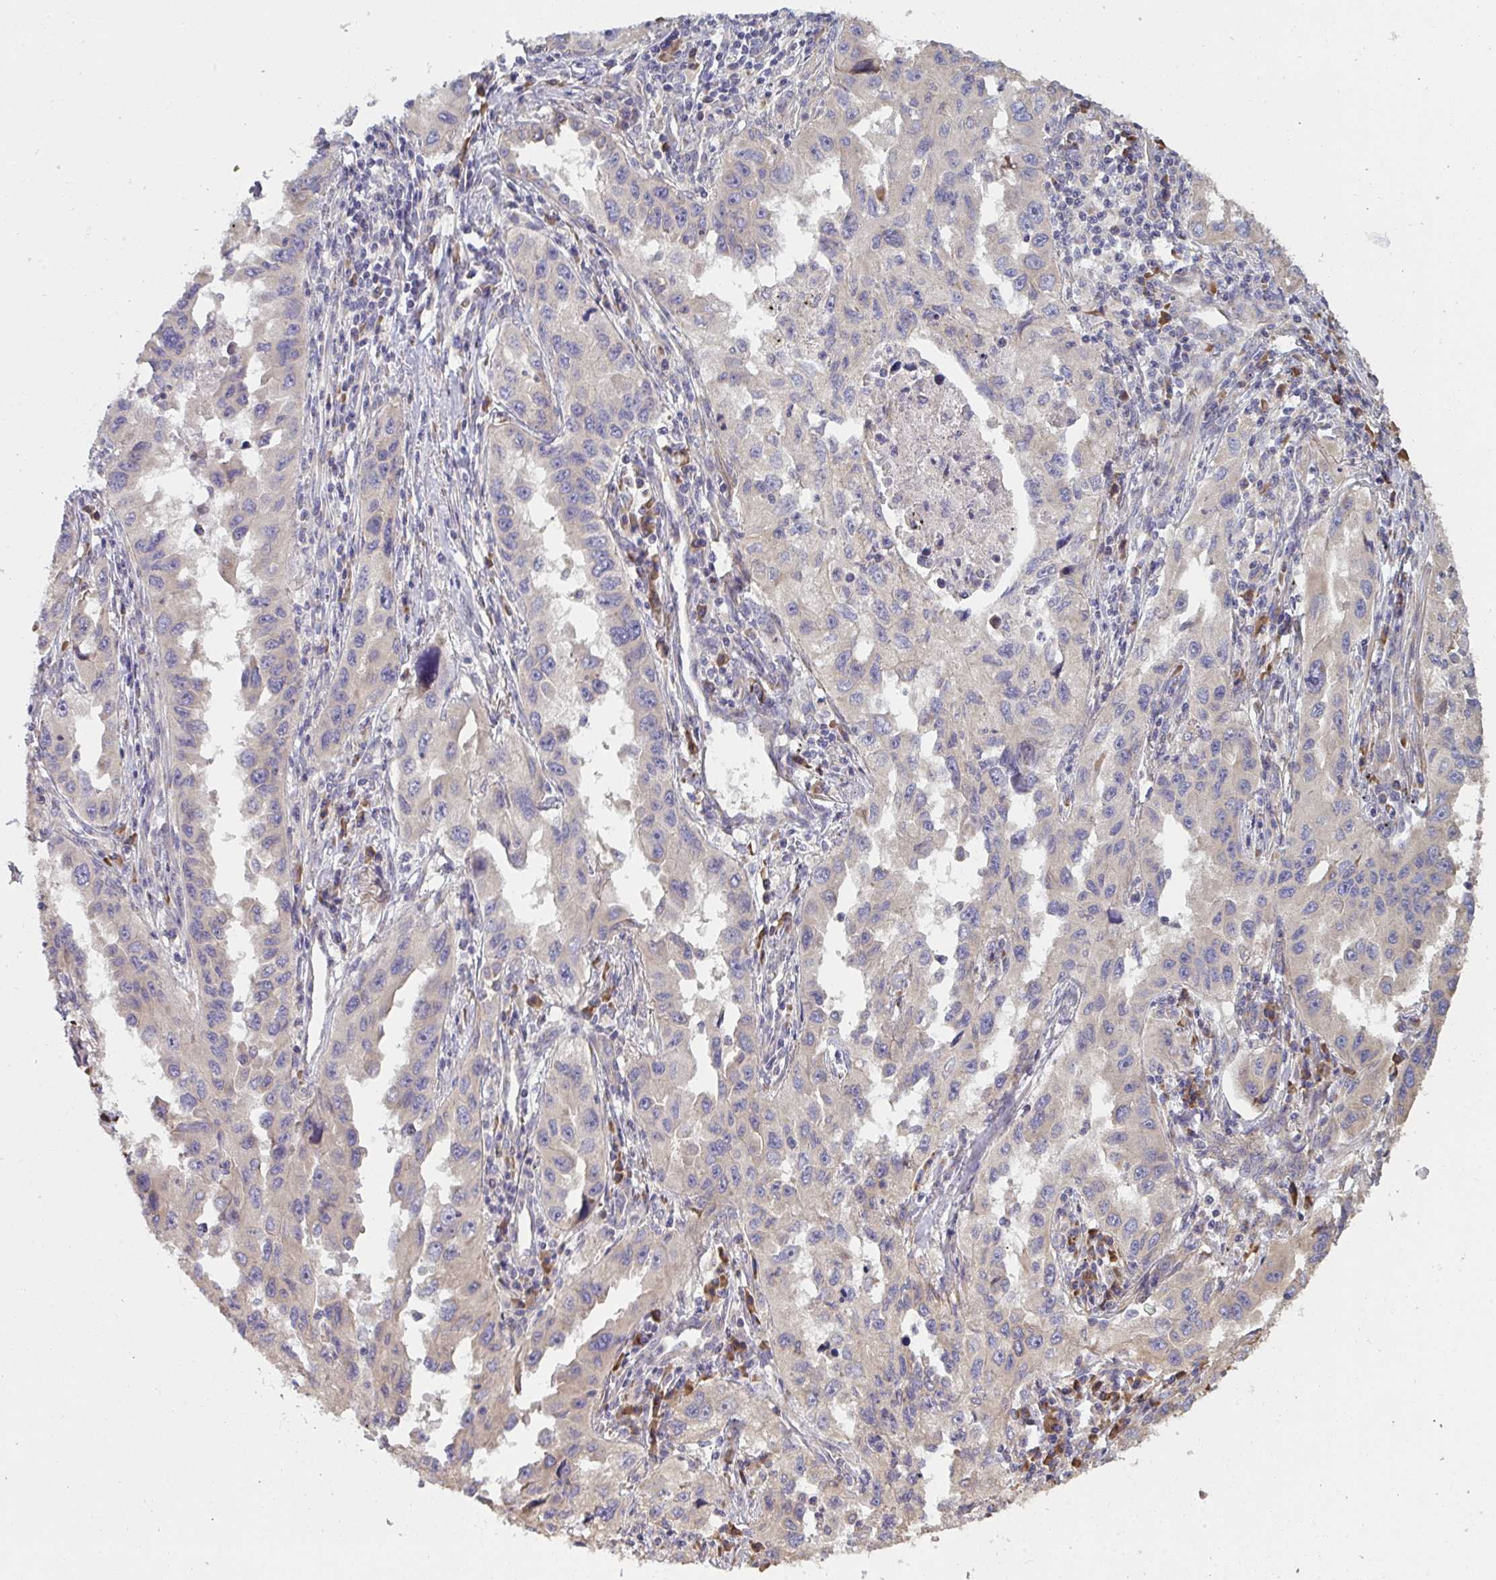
{"staining": {"intensity": "weak", "quantity": "<25%", "location": "cytoplasmic/membranous"}, "tissue": "lung cancer", "cell_type": "Tumor cells", "image_type": "cancer", "snomed": [{"axis": "morphology", "description": "Adenocarcinoma, NOS"}, {"axis": "topography", "description": "Lung"}], "caption": "IHC histopathology image of lung adenocarcinoma stained for a protein (brown), which reveals no positivity in tumor cells. (IHC, brightfield microscopy, high magnification).", "gene": "ZFYVE28", "patient": {"sex": "female", "age": 73}}